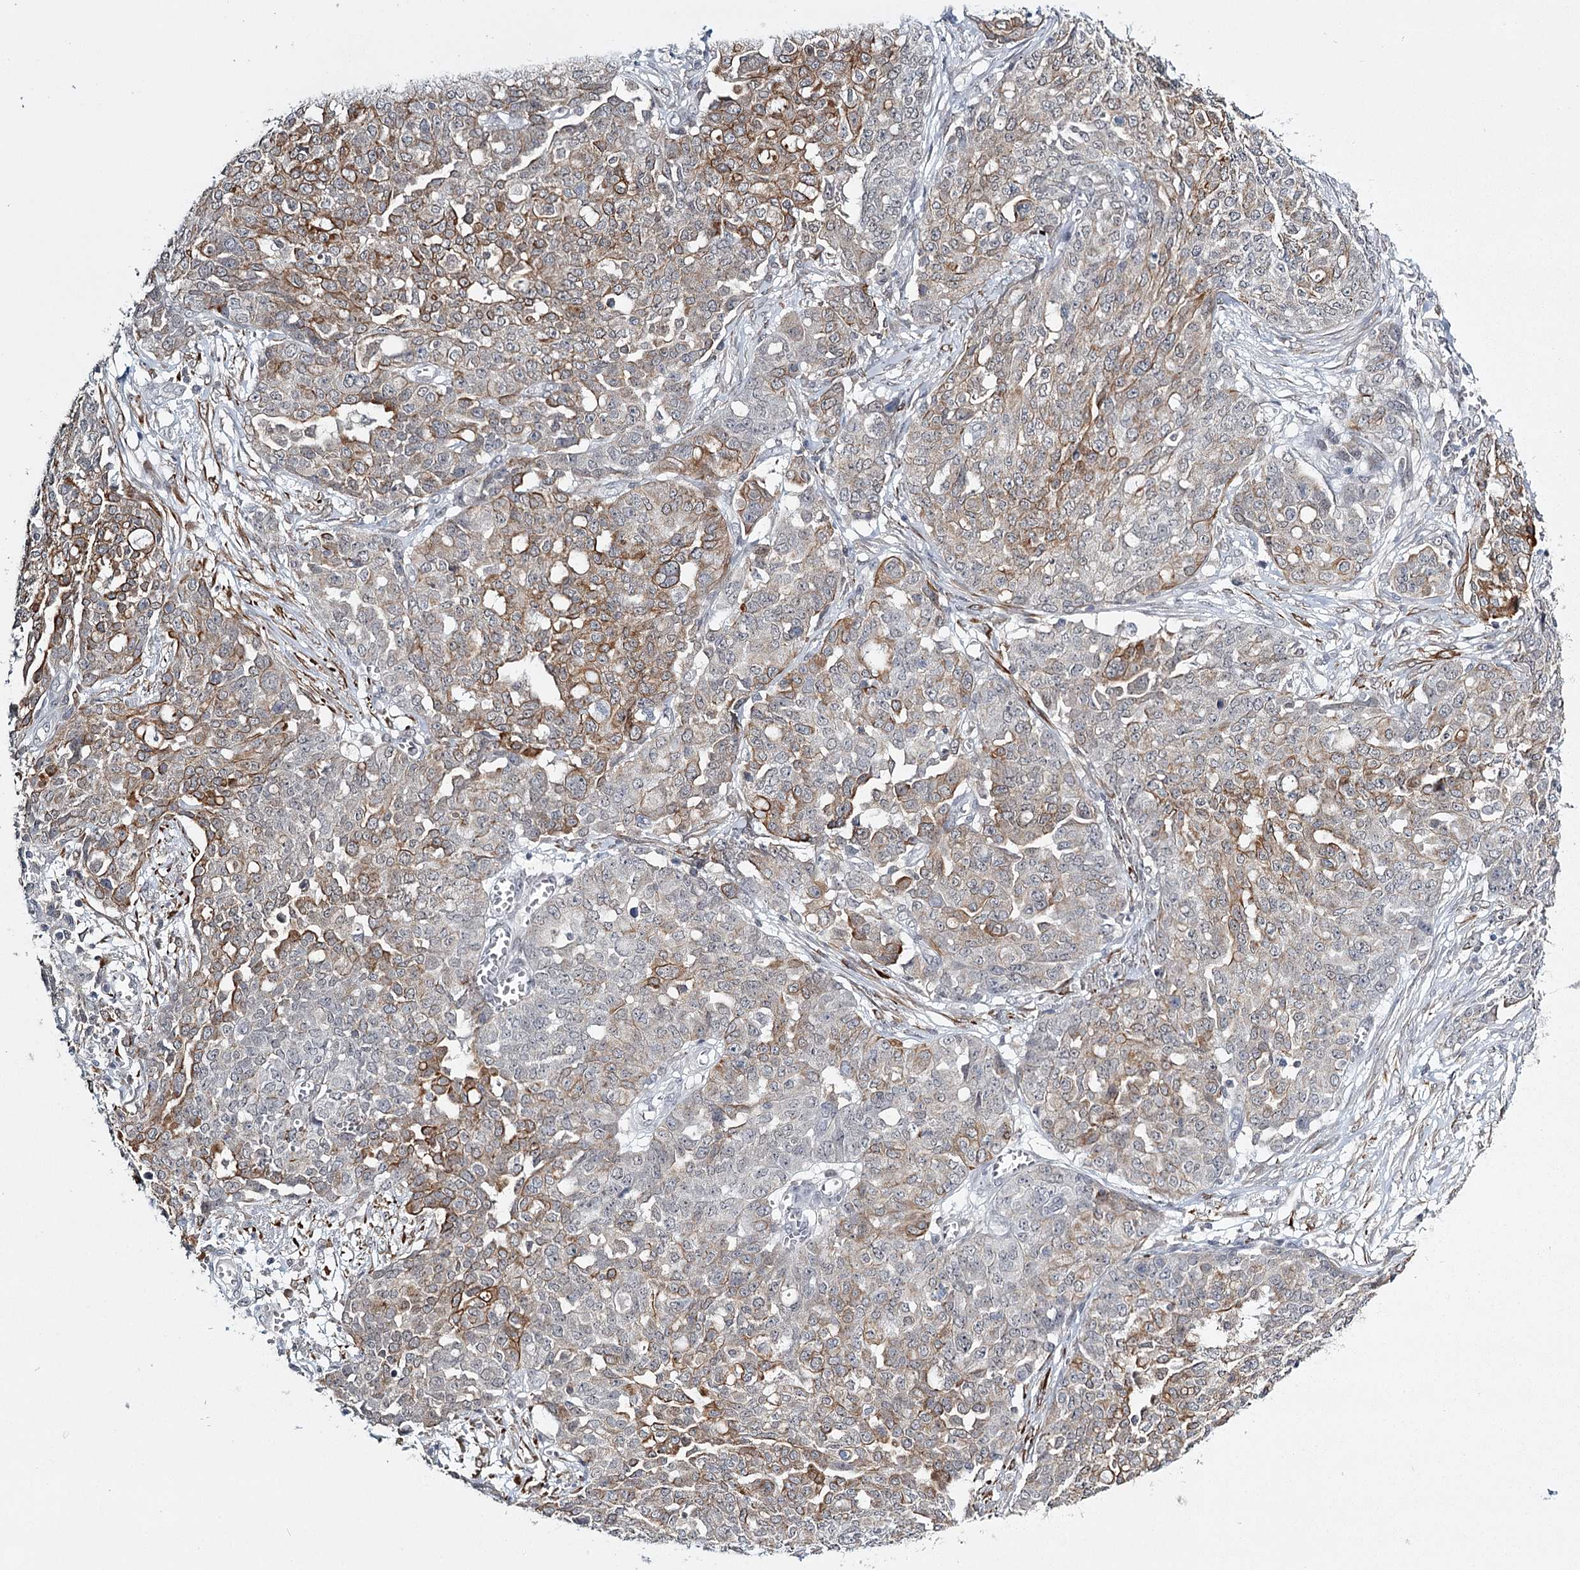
{"staining": {"intensity": "moderate", "quantity": "25%-75%", "location": "cytoplasmic/membranous"}, "tissue": "ovarian cancer", "cell_type": "Tumor cells", "image_type": "cancer", "snomed": [{"axis": "morphology", "description": "Cystadenocarcinoma, serous, NOS"}, {"axis": "topography", "description": "Soft tissue"}, {"axis": "topography", "description": "Ovary"}], "caption": "Tumor cells exhibit medium levels of moderate cytoplasmic/membranous staining in about 25%-75% of cells in ovarian cancer.", "gene": "TMEM70", "patient": {"sex": "female", "age": 57}}